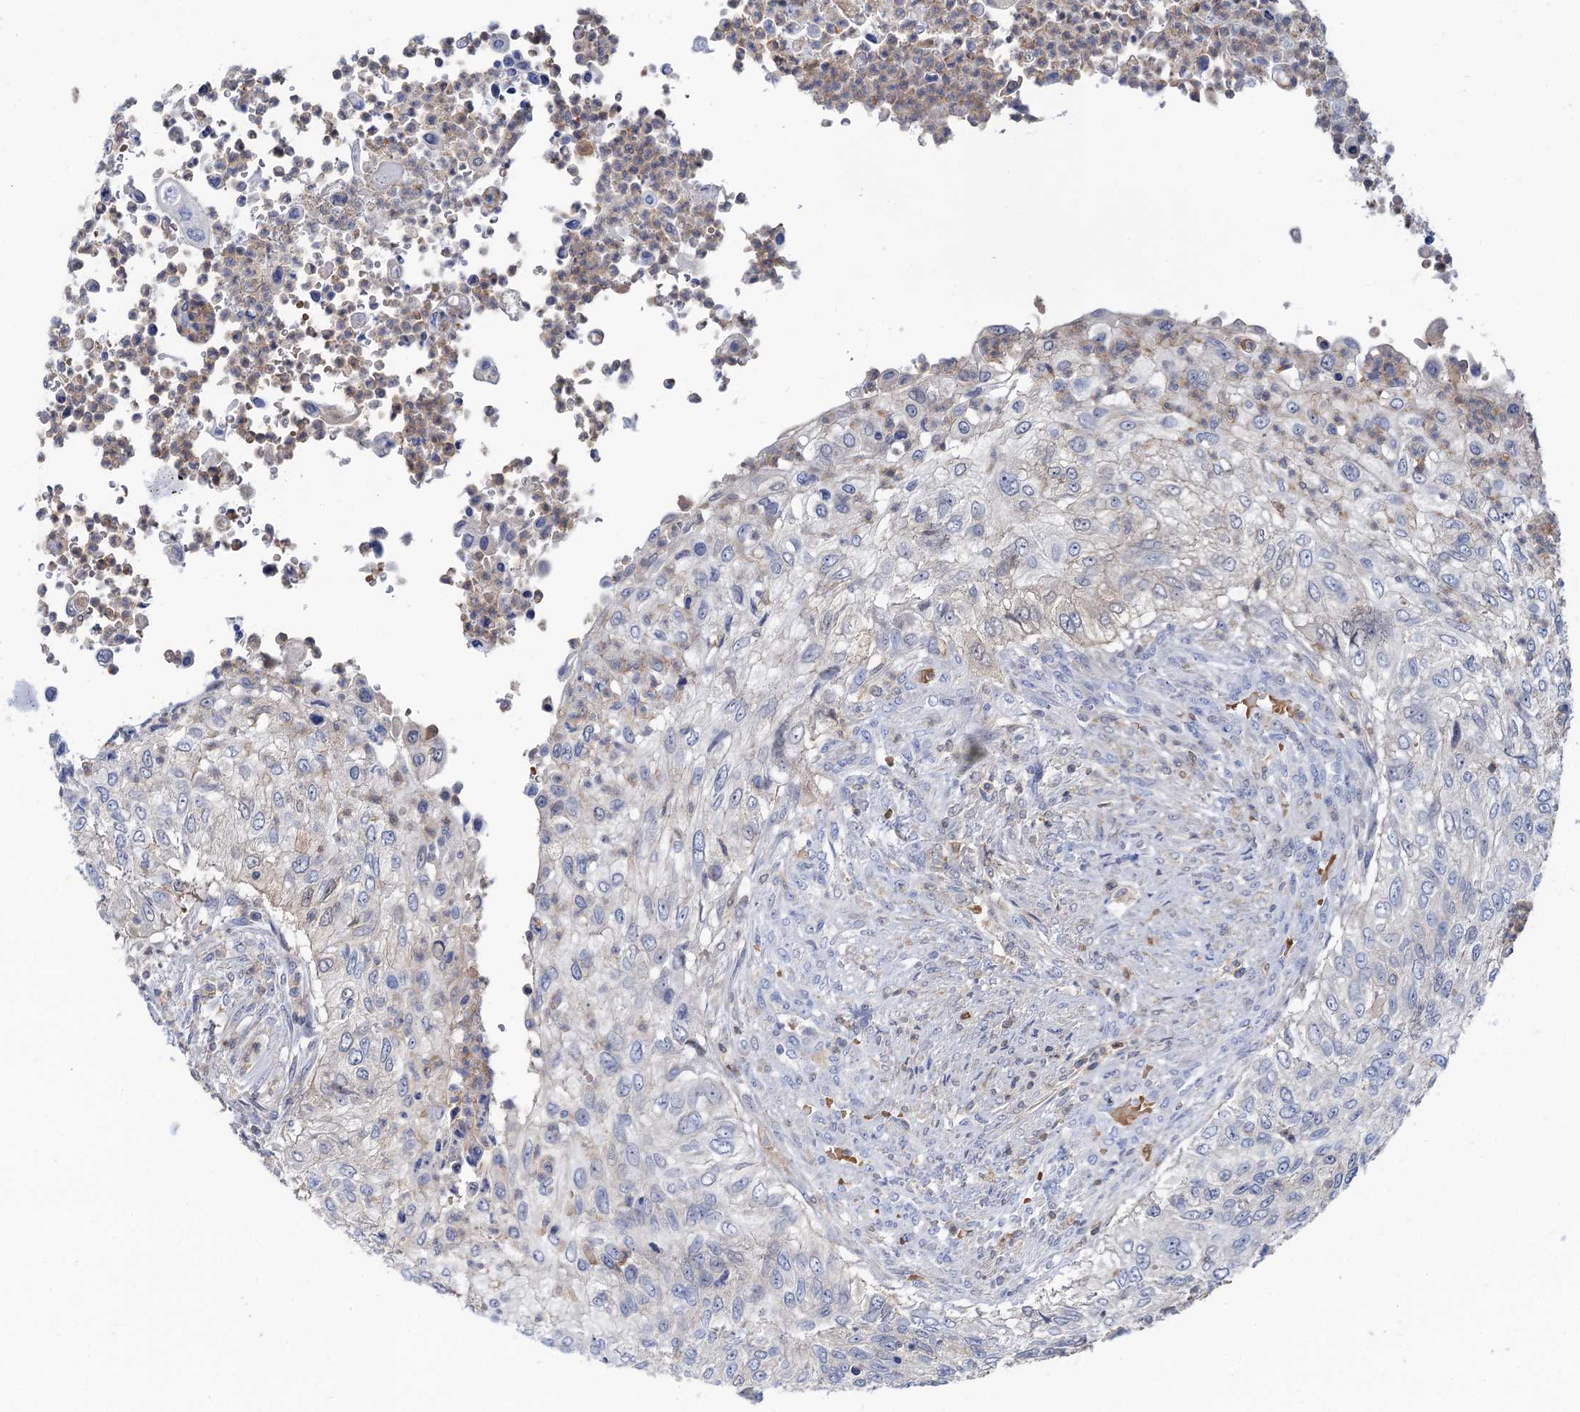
{"staining": {"intensity": "negative", "quantity": "none", "location": "none"}, "tissue": "urothelial cancer", "cell_type": "Tumor cells", "image_type": "cancer", "snomed": [{"axis": "morphology", "description": "Urothelial carcinoma, High grade"}, {"axis": "topography", "description": "Urinary bladder"}], "caption": "DAB immunohistochemical staining of urothelial carcinoma (high-grade) shows no significant expression in tumor cells.", "gene": "FAH", "patient": {"sex": "female", "age": 60}}